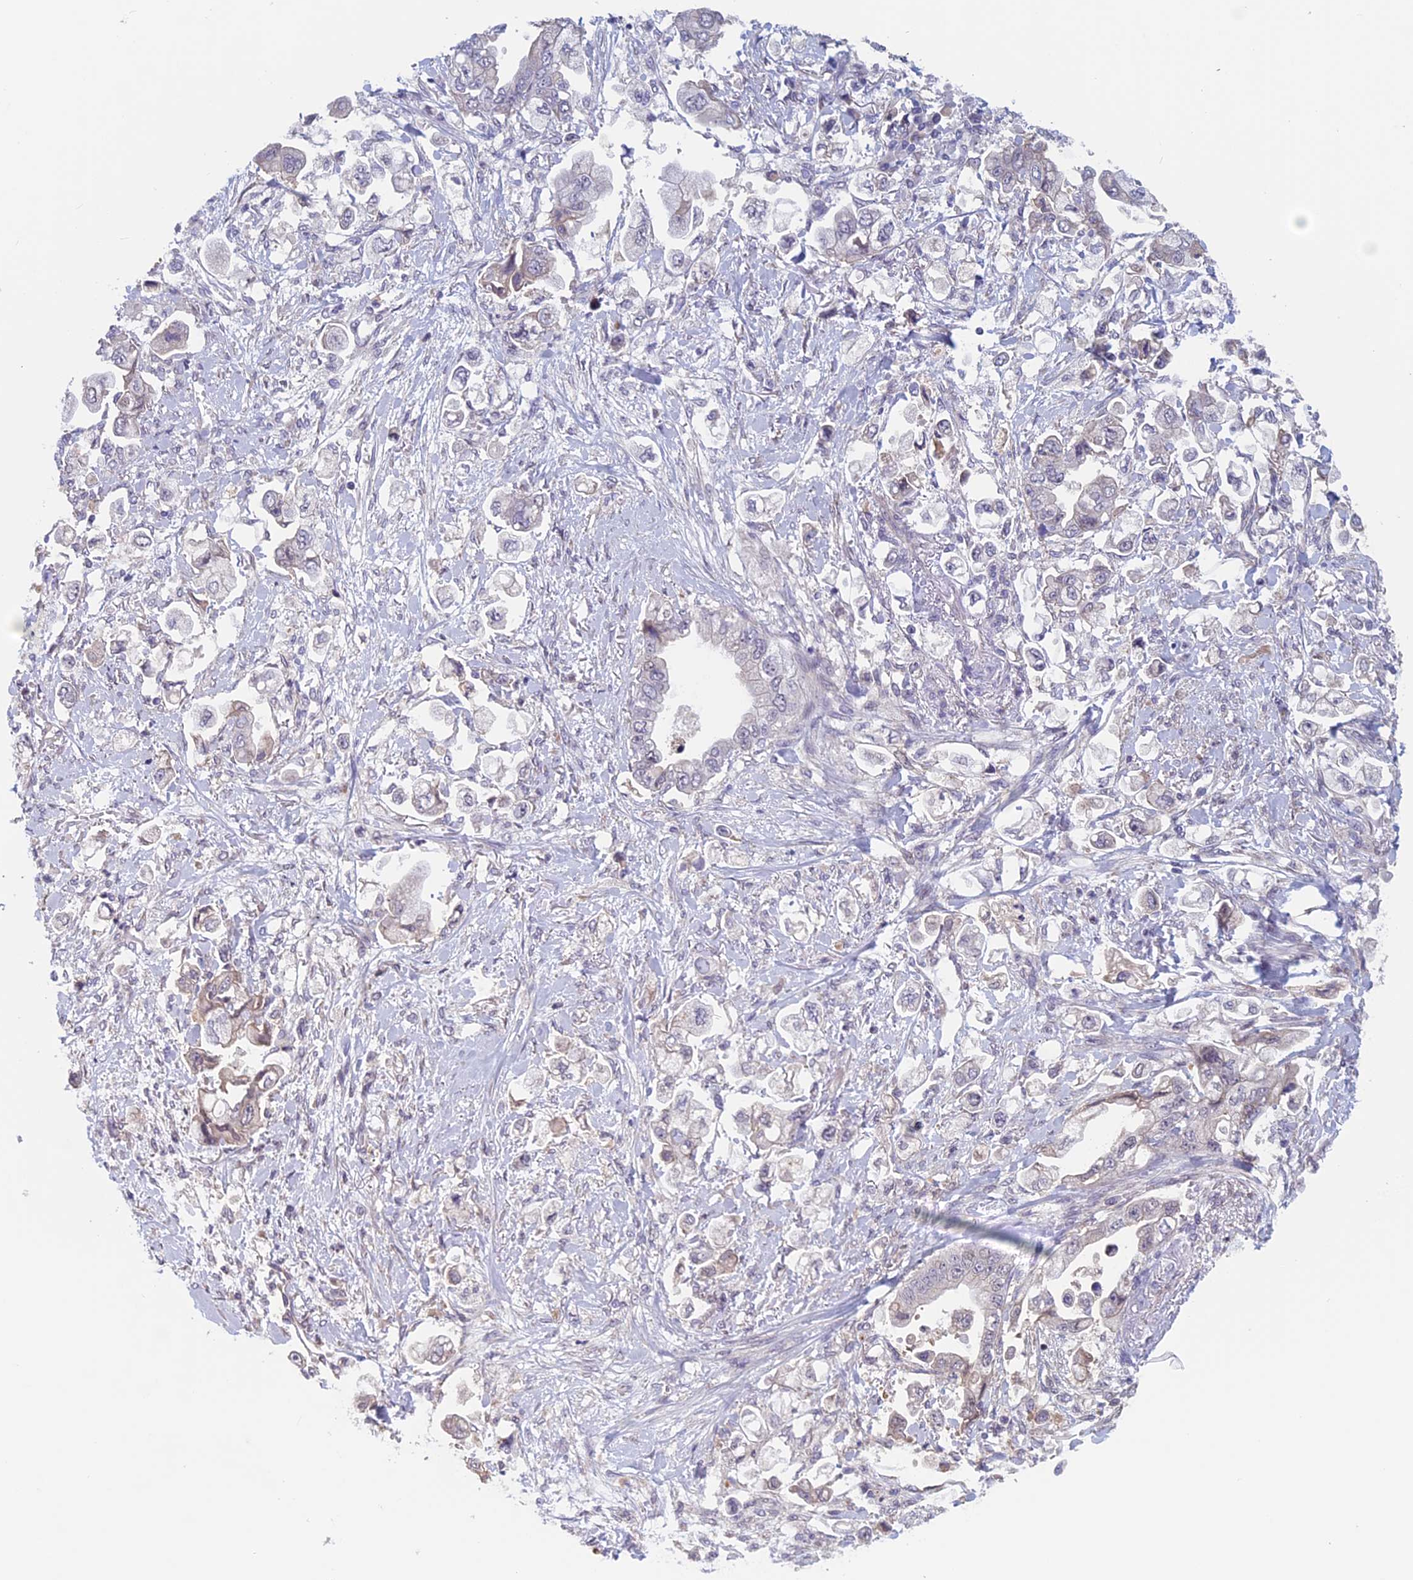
{"staining": {"intensity": "negative", "quantity": "none", "location": "none"}, "tissue": "stomach cancer", "cell_type": "Tumor cells", "image_type": "cancer", "snomed": [{"axis": "morphology", "description": "Adenocarcinoma, NOS"}, {"axis": "topography", "description": "Stomach"}], "caption": "An image of stomach adenocarcinoma stained for a protein exhibits no brown staining in tumor cells. The staining was performed using DAB (3,3'-diaminobenzidine) to visualize the protein expression in brown, while the nuclei were stained in blue with hematoxylin (Magnification: 20x).", "gene": "SLC1A6", "patient": {"sex": "male", "age": 62}}